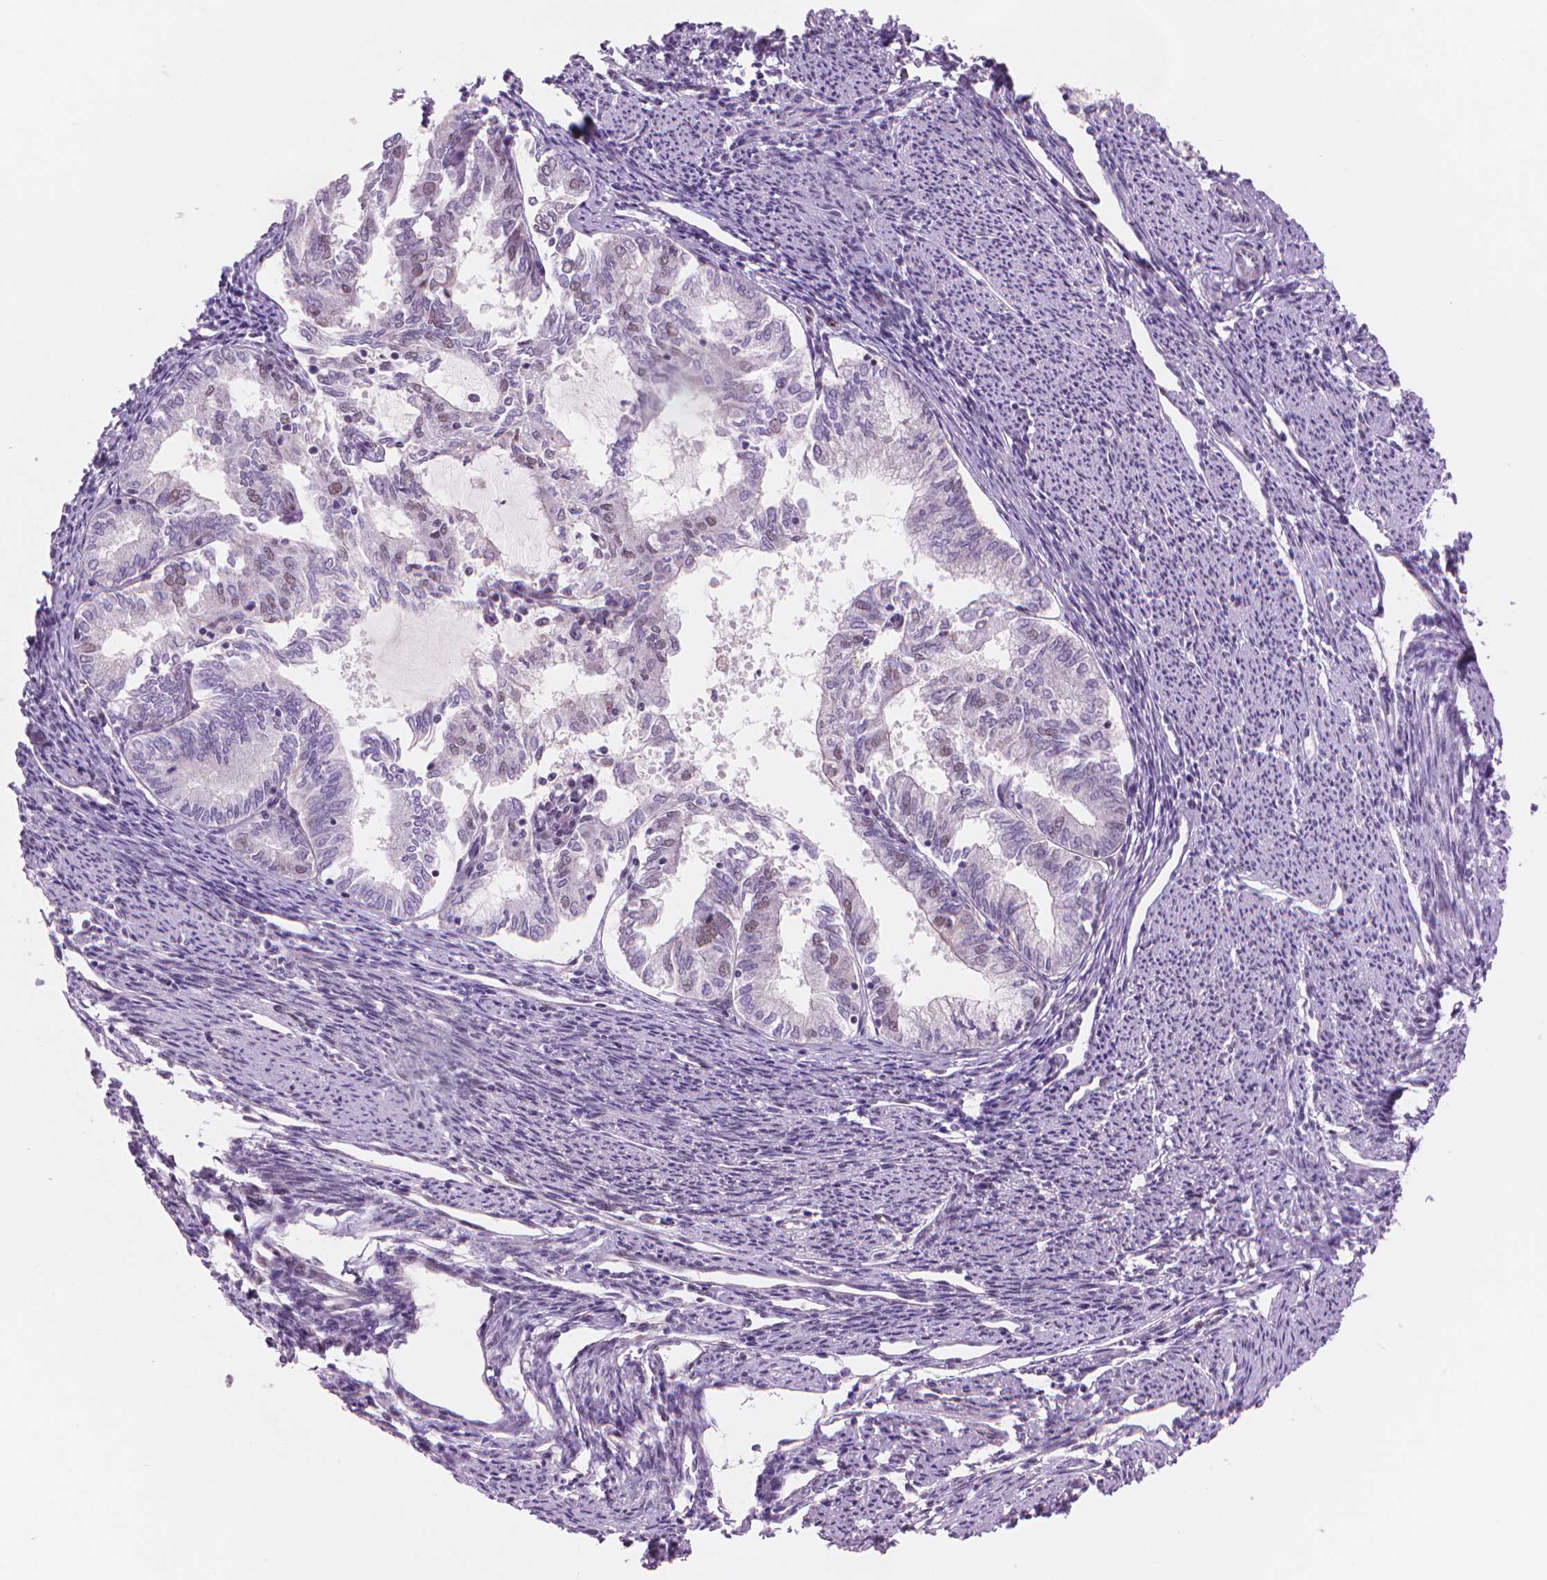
{"staining": {"intensity": "negative", "quantity": "none", "location": "none"}, "tissue": "endometrial cancer", "cell_type": "Tumor cells", "image_type": "cancer", "snomed": [{"axis": "morphology", "description": "Adenocarcinoma, NOS"}, {"axis": "topography", "description": "Endometrium"}], "caption": "Micrograph shows no protein expression in tumor cells of endometrial adenocarcinoma tissue. (Brightfield microscopy of DAB immunohistochemistry at high magnification).", "gene": "POLR3D", "patient": {"sex": "female", "age": 79}}